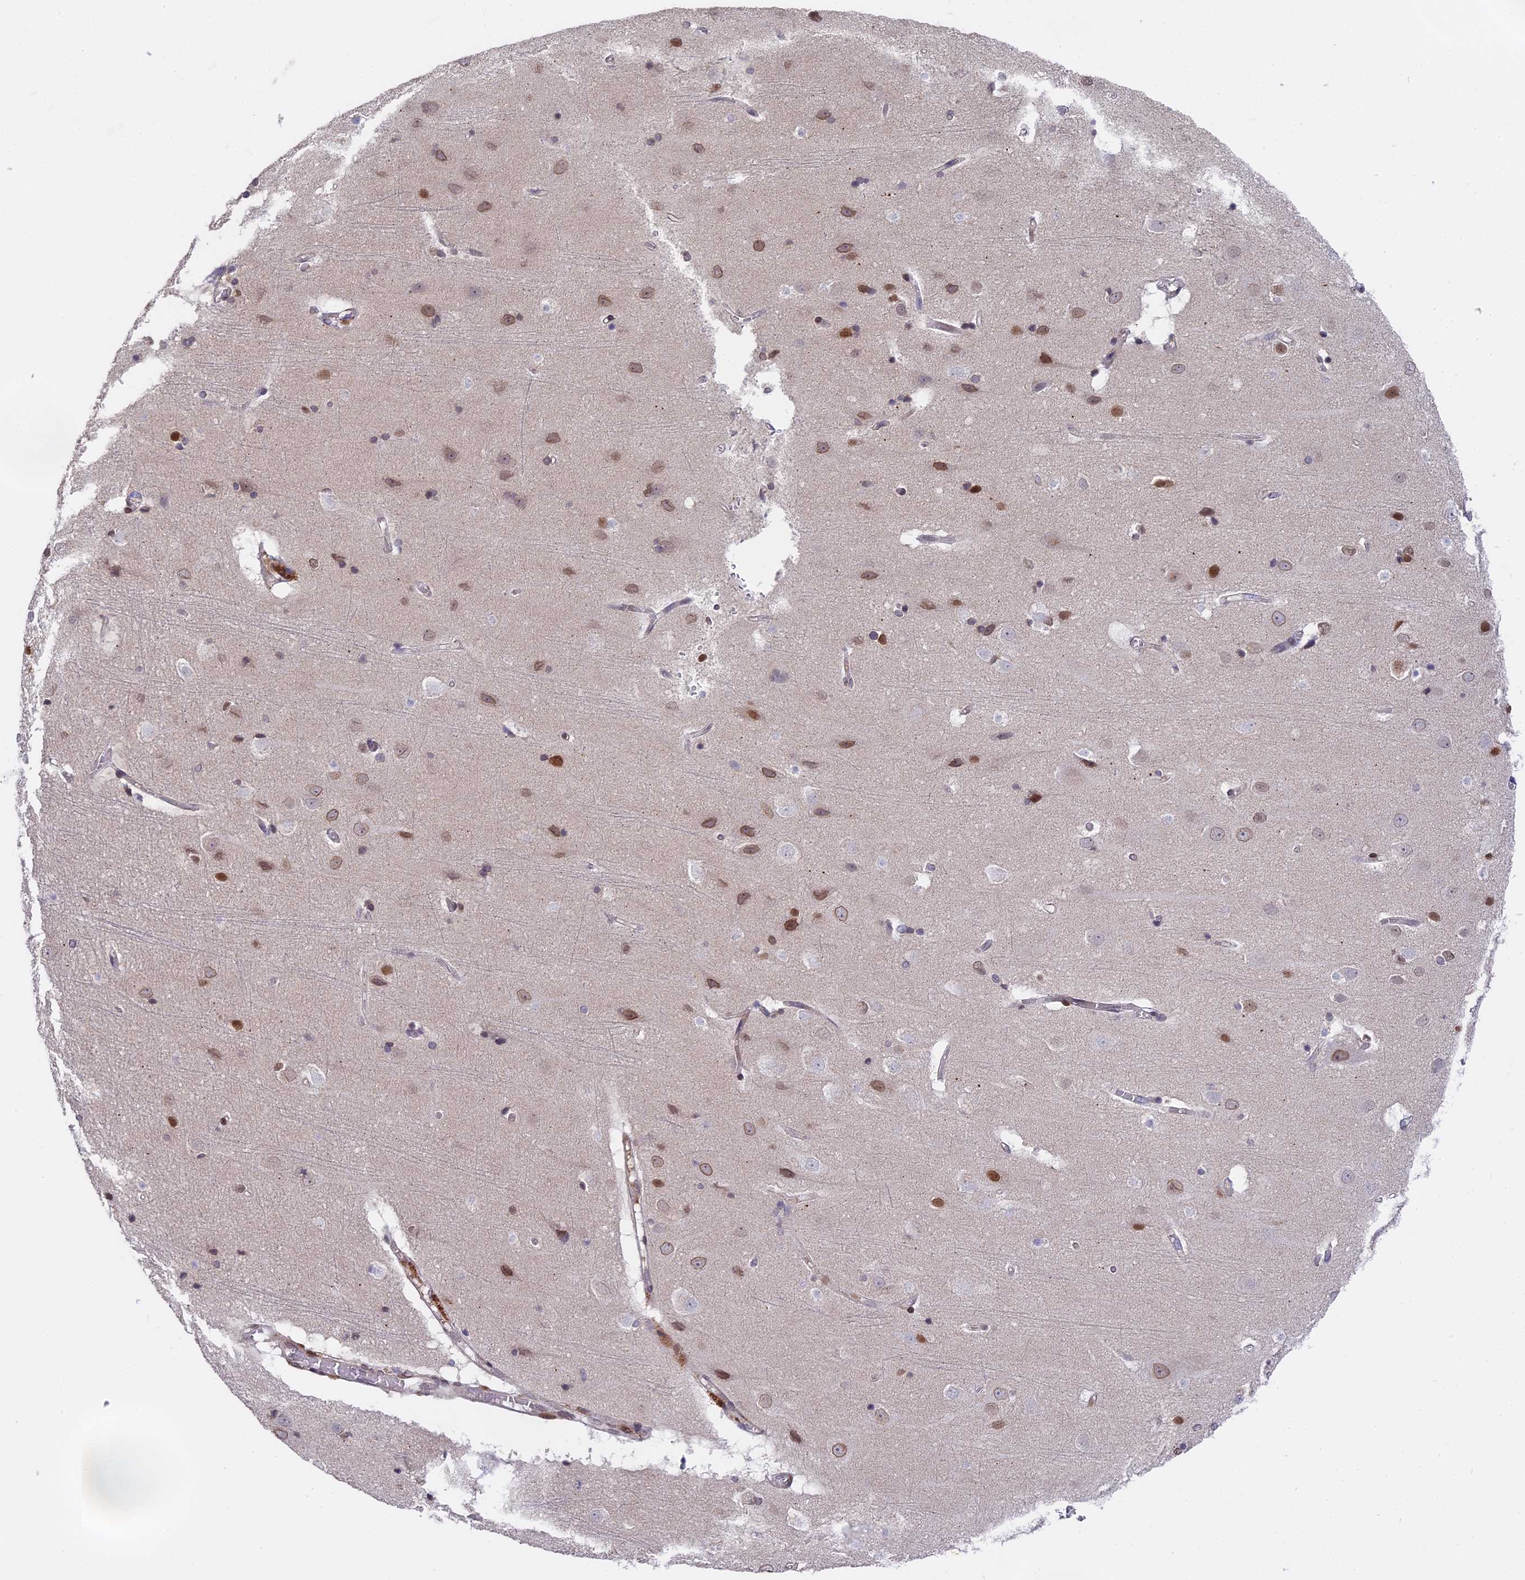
{"staining": {"intensity": "negative", "quantity": "none", "location": "none"}, "tissue": "cerebral cortex", "cell_type": "Endothelial cells", "image_type": "normal", "snomed": [{"axis": "morphology", "description": "Normal tissue, NOS"}, {"axis": "topography", "description": "Cerebral cortex"}], "caption": "Immunohistochemistry (IHC) micrograph of normal cerebral cortex: human cerebral cortex stained with DAB (3,3'-diaminobenzidine) reveals no significant protein expression in endothelial cells.", "gene": "PYGO1", "patient": {"sex": "male", "age": 54}}